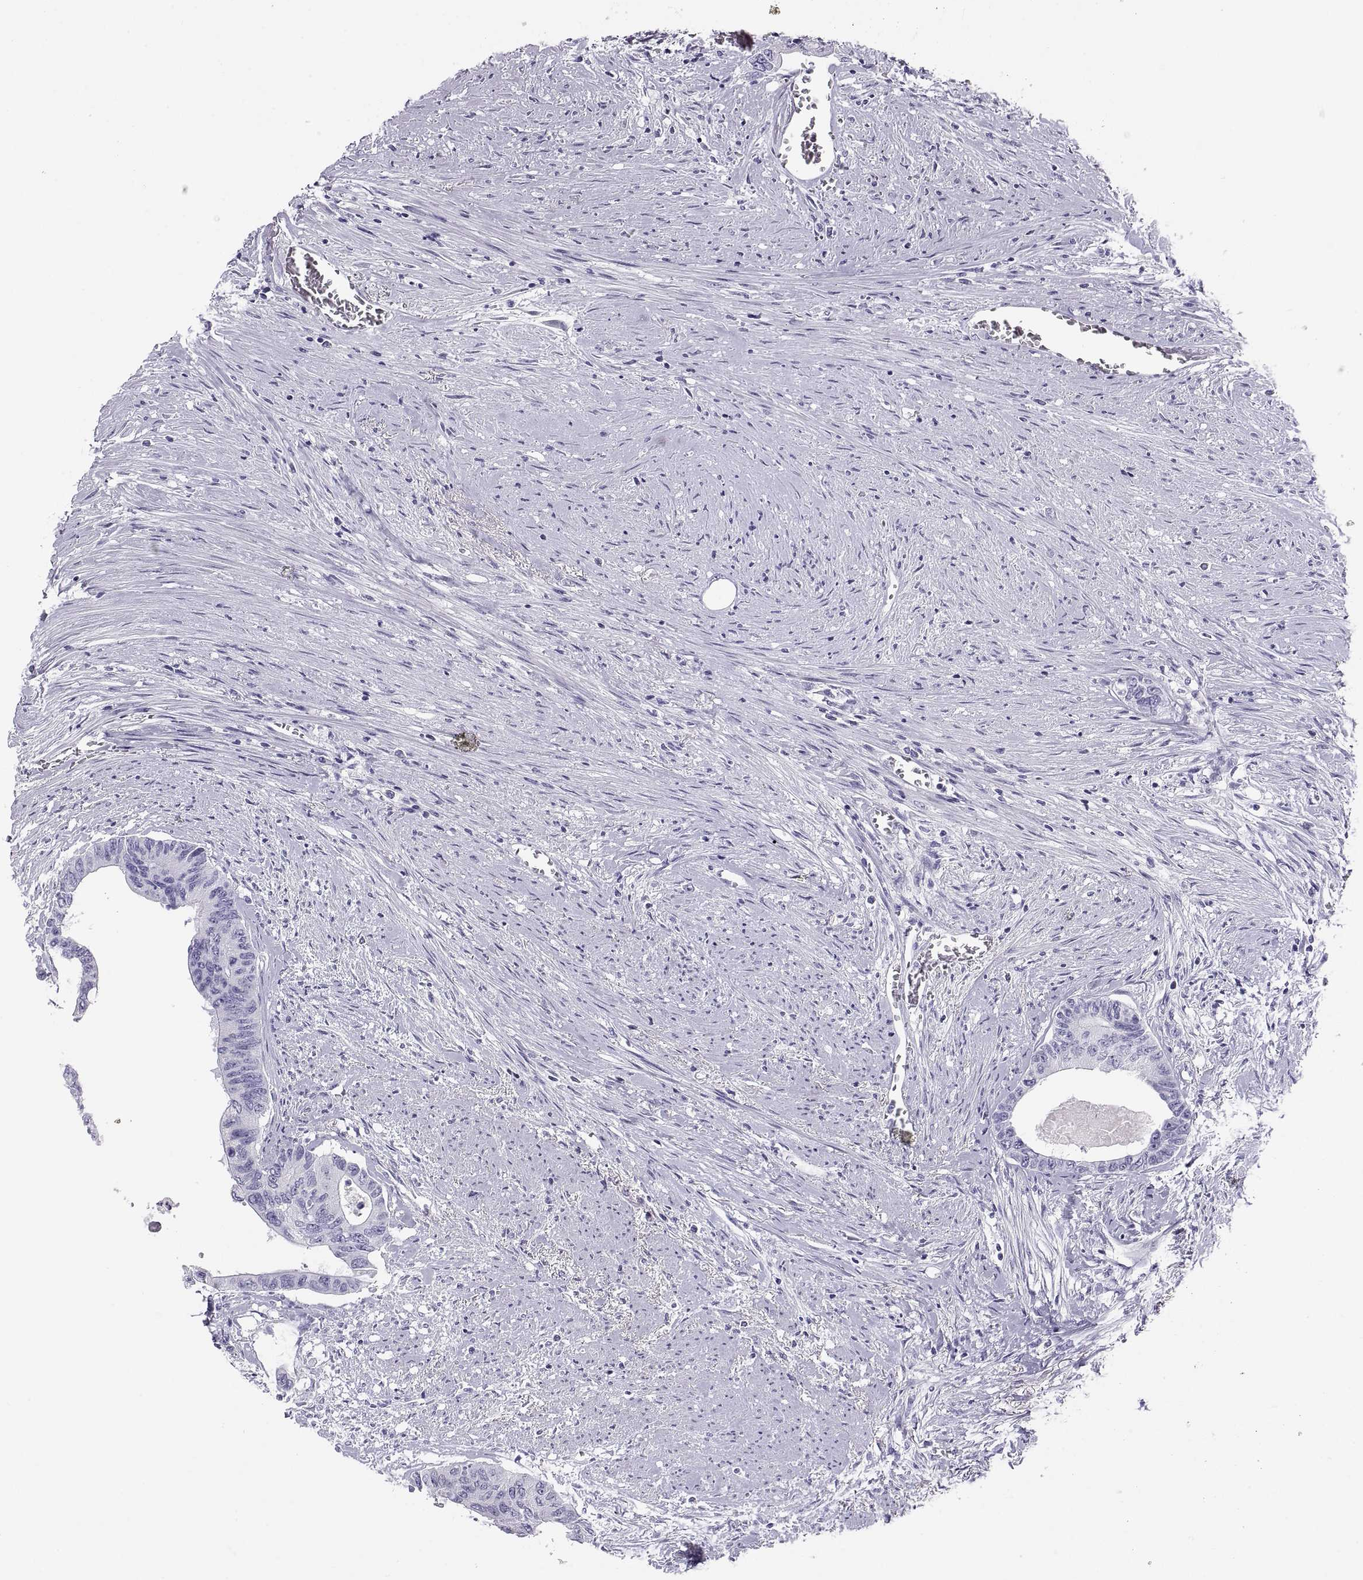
{"staining": {"intensity": "negative", "quantity": "none", "location": "none"}, "tissue": "colorectal cancer", "cell_type": "Tumor cells", "image_type": "cancer", "snomed": [{"axis": "morphology", "description": "Adenocarcinoma, NOS"}, {"axis": "topography", "description": "Rectum"}], "caption": "There is no significant staining in tumor cells of colorectal adenocarcinoma. The staining is performed using DAB (3,3'-diaminobenzidine) brown chromogen with nuclei counter-stained in using hematoxylin.", "gene": "SEMG1", "patient": {"sex": "male", "age": 59}}